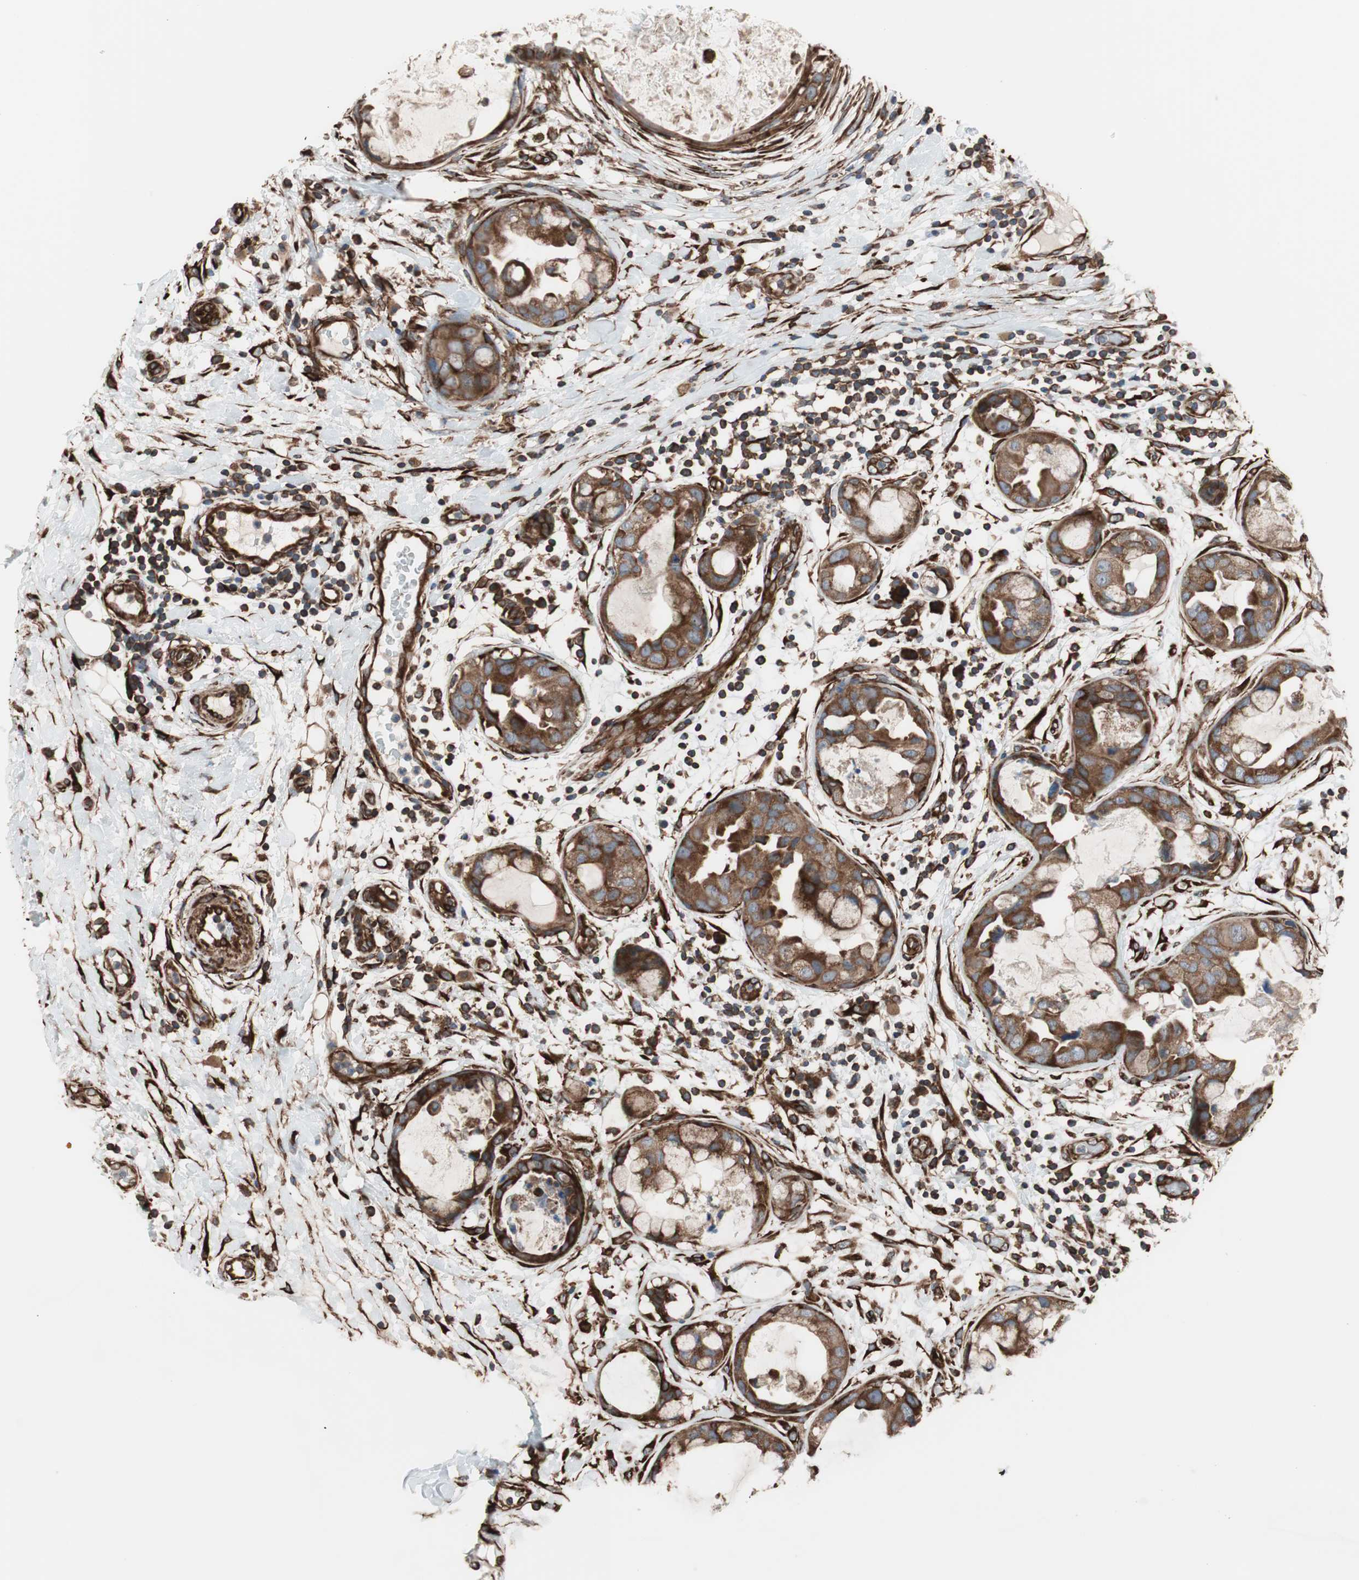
{"staining": {"intensity": "strong", "quantity": ">75%", "location": "cytoplasmic/membranous"}, "tissue": "breast cancer", "cell_type": "Tumor cells", "image_type": "cancer", "snomed": [{"axis": "morphology", "description": "Duct carcinoma"}, {"axis": "topography", "description": "Breast"}], "caption": "The immunohistochemical stain labels strong cytoplasmic/membranous staining in tumor cells of breast cancer (invasive ductal carcinoma) tissue.", "gene": "GPSM2", "patient": {"sex": "female", "age": 40}}